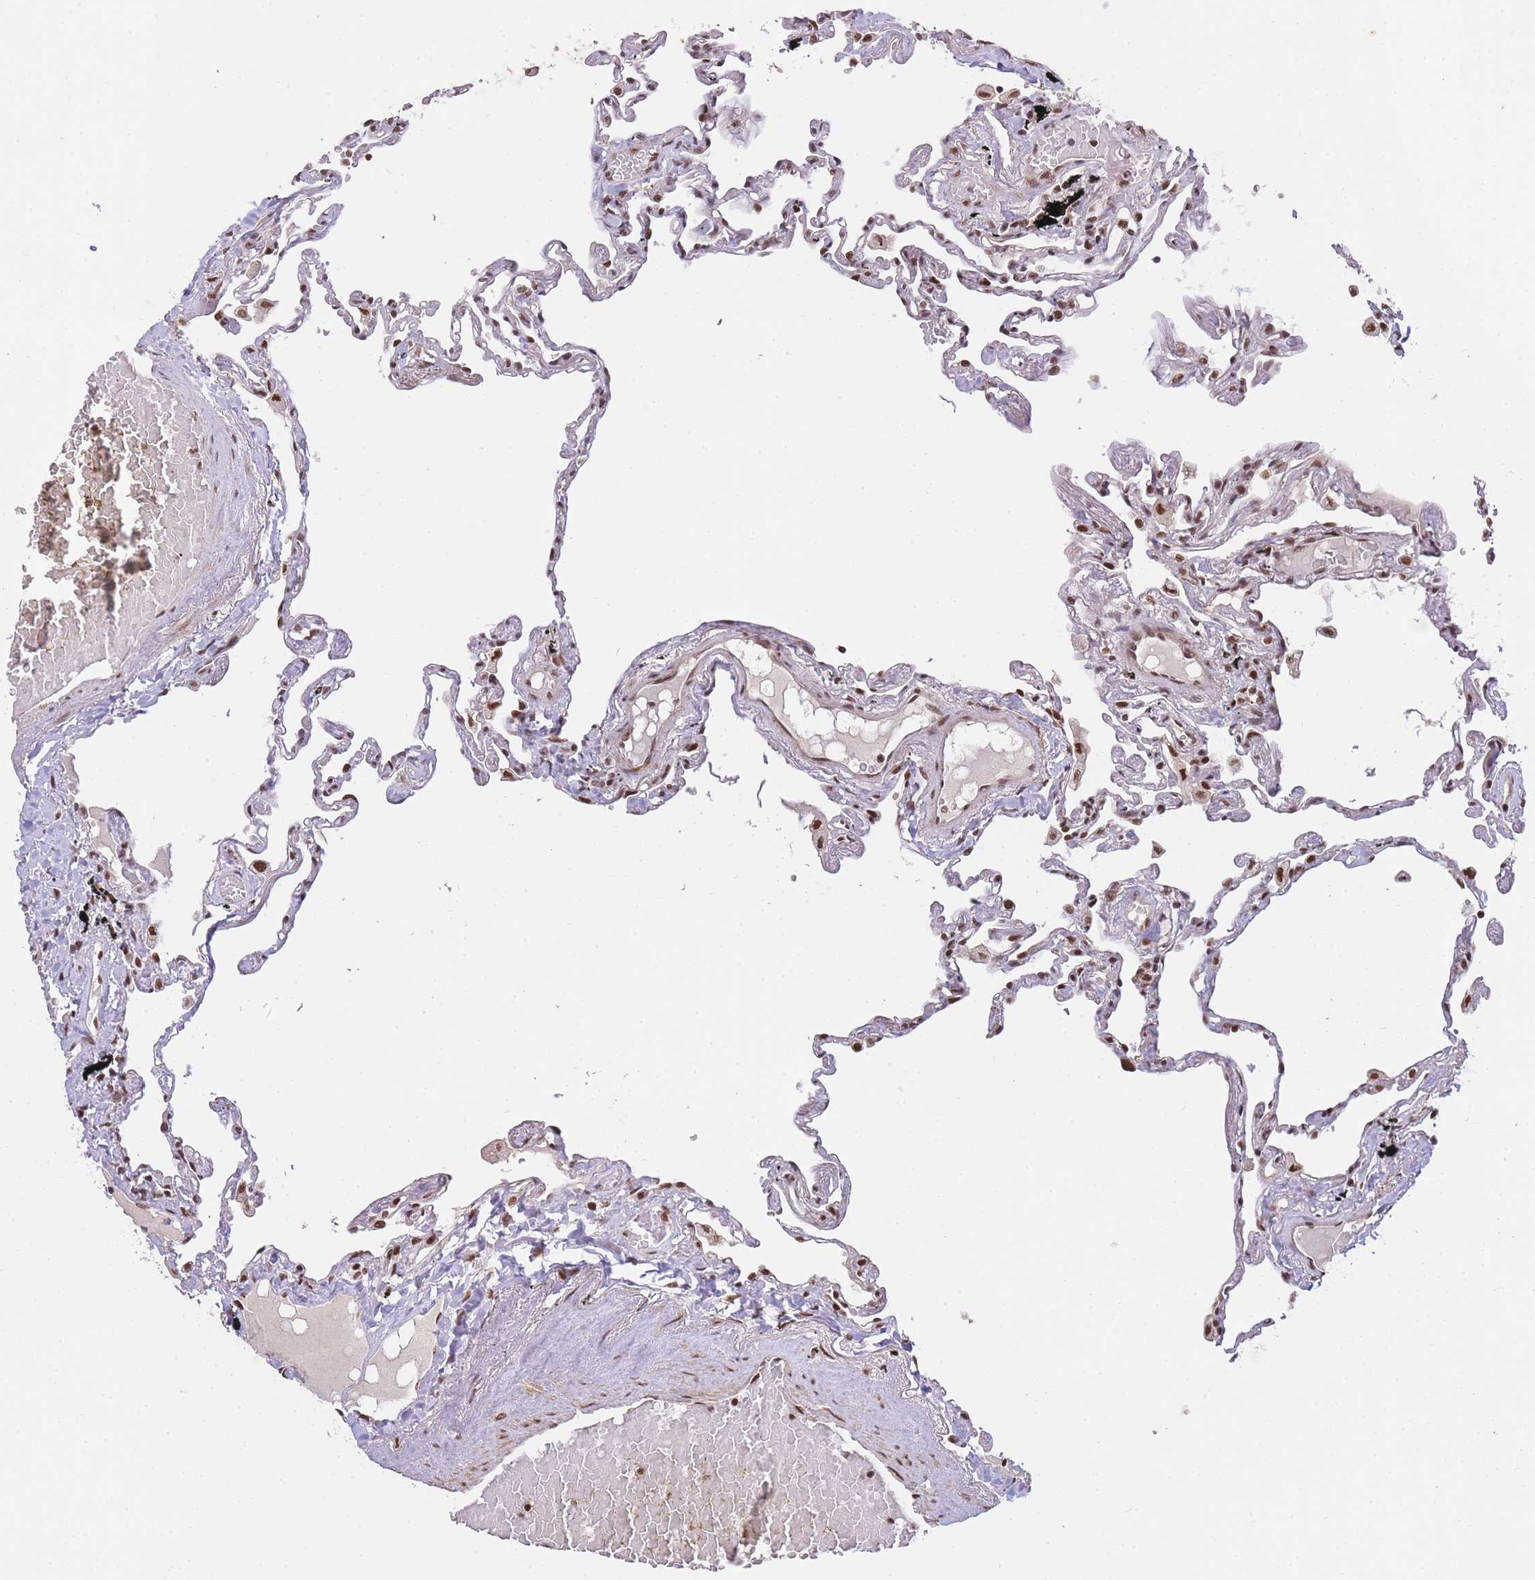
{"staining": {"intensity": "strong", "quantity": ">75%", "location": "nuclear"}, "tissue": "lung", "cell_type": "Alveolar cells", "image_type": "normal", "snomed": [{"axis": "morphology", "description": "Normal tissue, NOS"}, {"axis": "topography", "description": "Lung"}], "caption": "The immunohistochemical stain highlights strong nuclear positivity in alveolar cells of benign lung. (Stains: DAB in brown, nuclei in blue, Microscopy: brightfield microscopy at high magnification).", "gene": "PRKDC", "patient": {"sex": "female", "age": 67}}